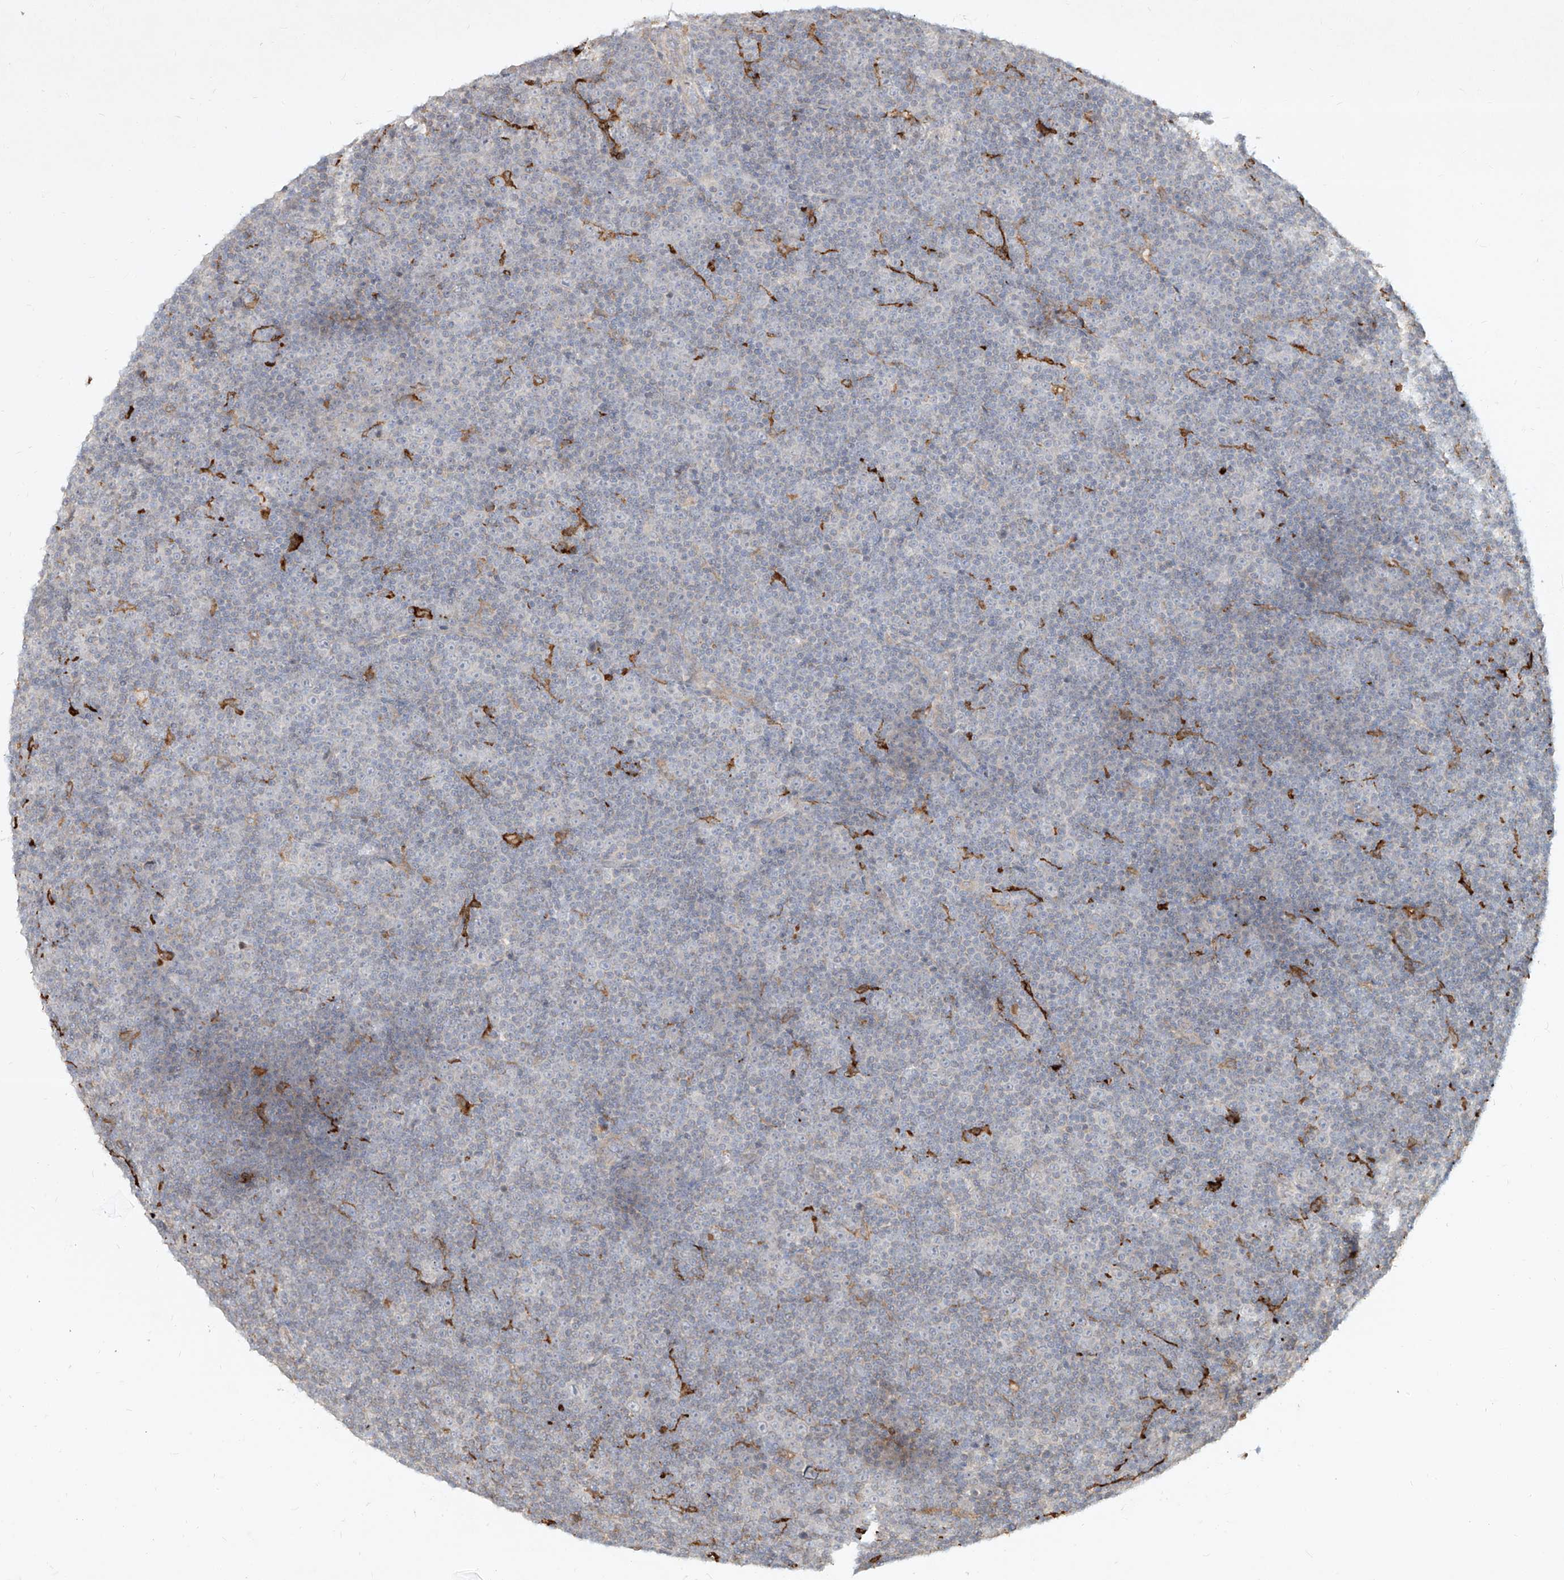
{"staining": {"intensity": "negative", "quantity": "none", "location": "none"}, "tissue": "lymphoma", "cell_type": "Tumor cells", "image_type": "cancer", "snomed": [{"axis": "morphology", "description": "Malignant lymphoma, non-Hodgkin's type, Low grade"}, {"axis": "topography", "description": "Lymph node"}], "caption": "Human low-grade malignant lymphoma, non-Hodgkin's type stained for a protein using immunohistochemistry exhibits no expression in tumor cells.", "gene": "CD209", "patient": {"sex": "female", "age": 67}}